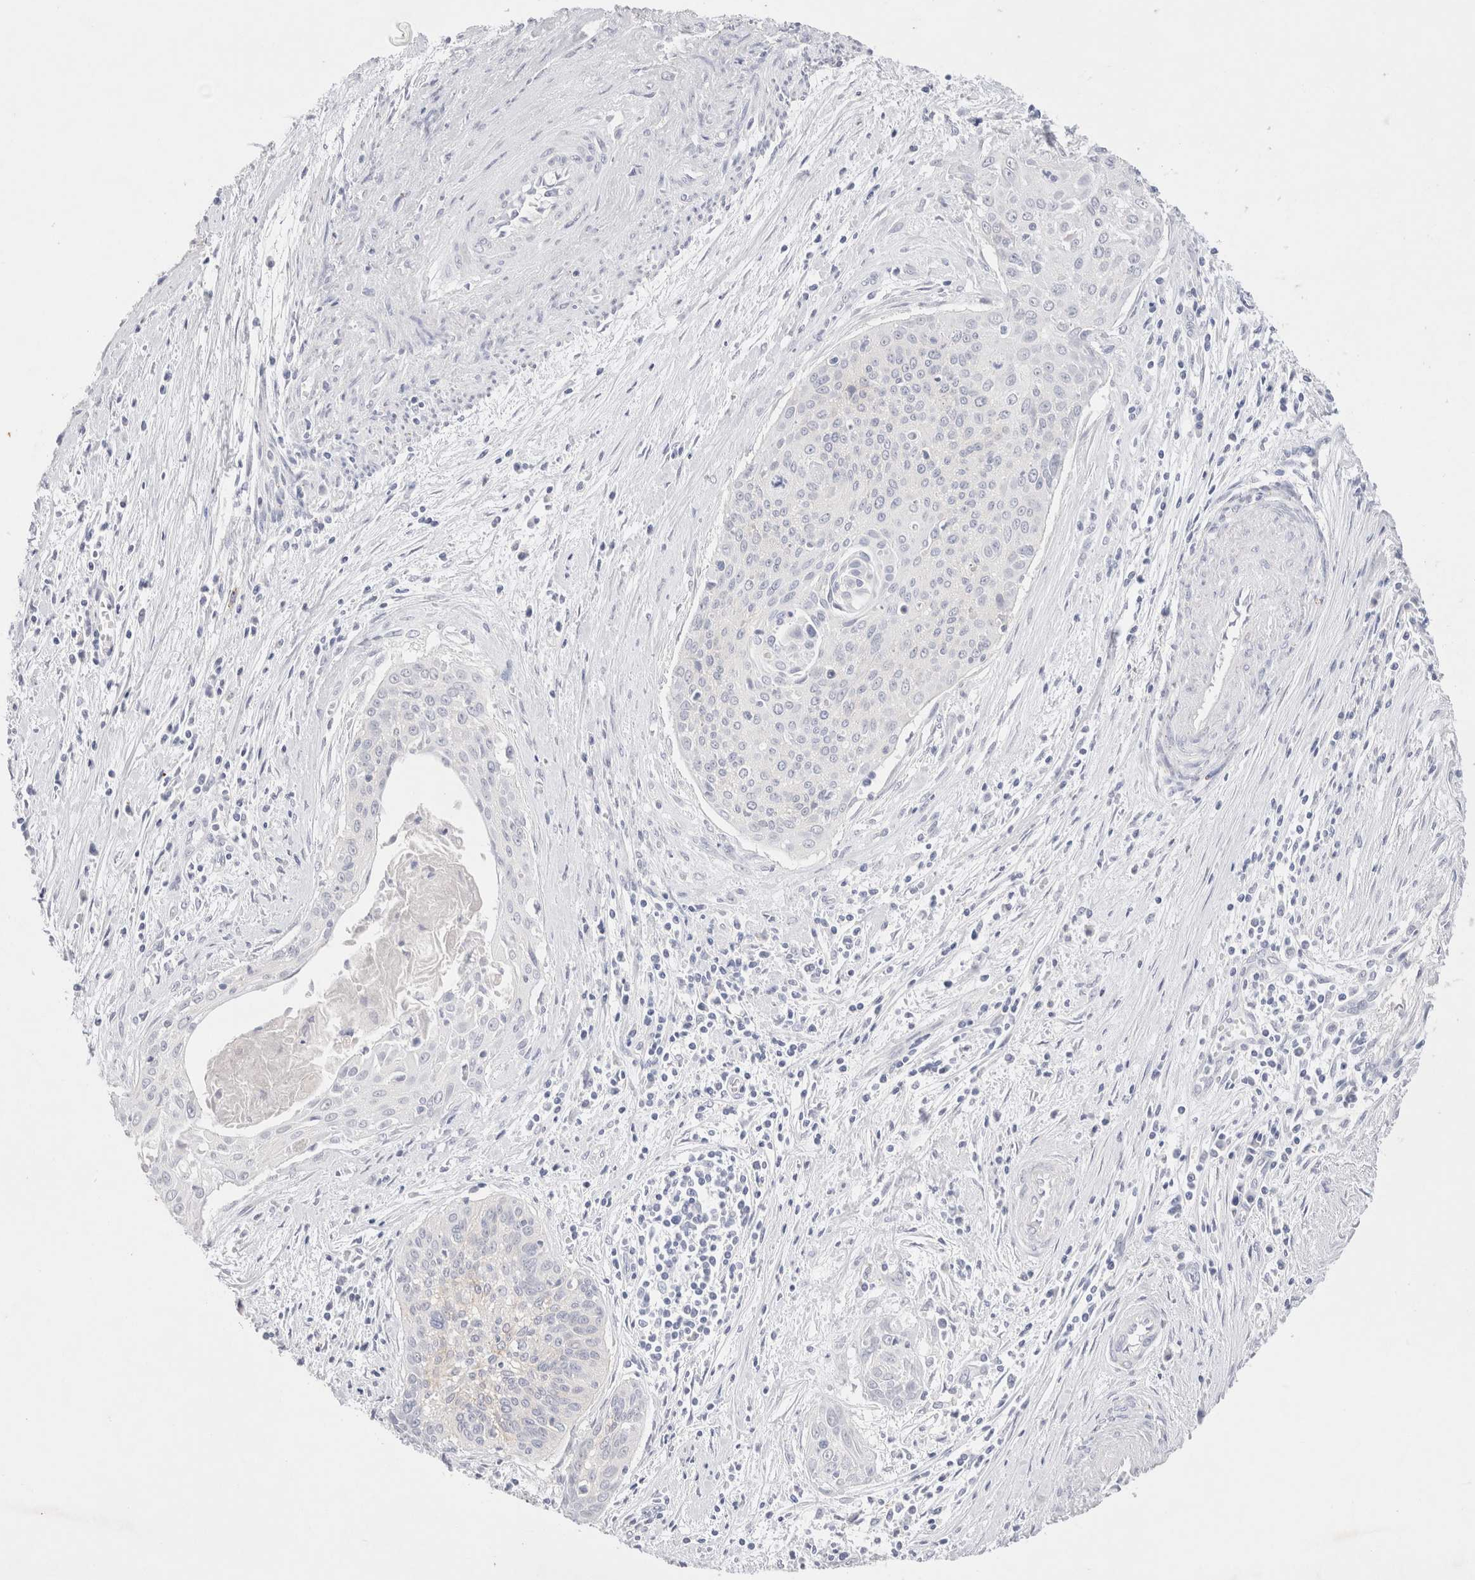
{"staining": {"intensity": "negative", "quantity": "none", "location": "none"}, "tissue": "cervical cancer", "cell_type": "Tumor cells", "image_type": "cancer", "snomed": [{"axis": "morphology", "description": "Squamous cell carcinoma, NOS"}, {"axis": "topography", "description": "Cervix"}], "caption": "Tumor cells are negative for brown protein staining in cervical cancer.", "gene": "EPCAM", "patient": {"sex": "female", "age": 55}}